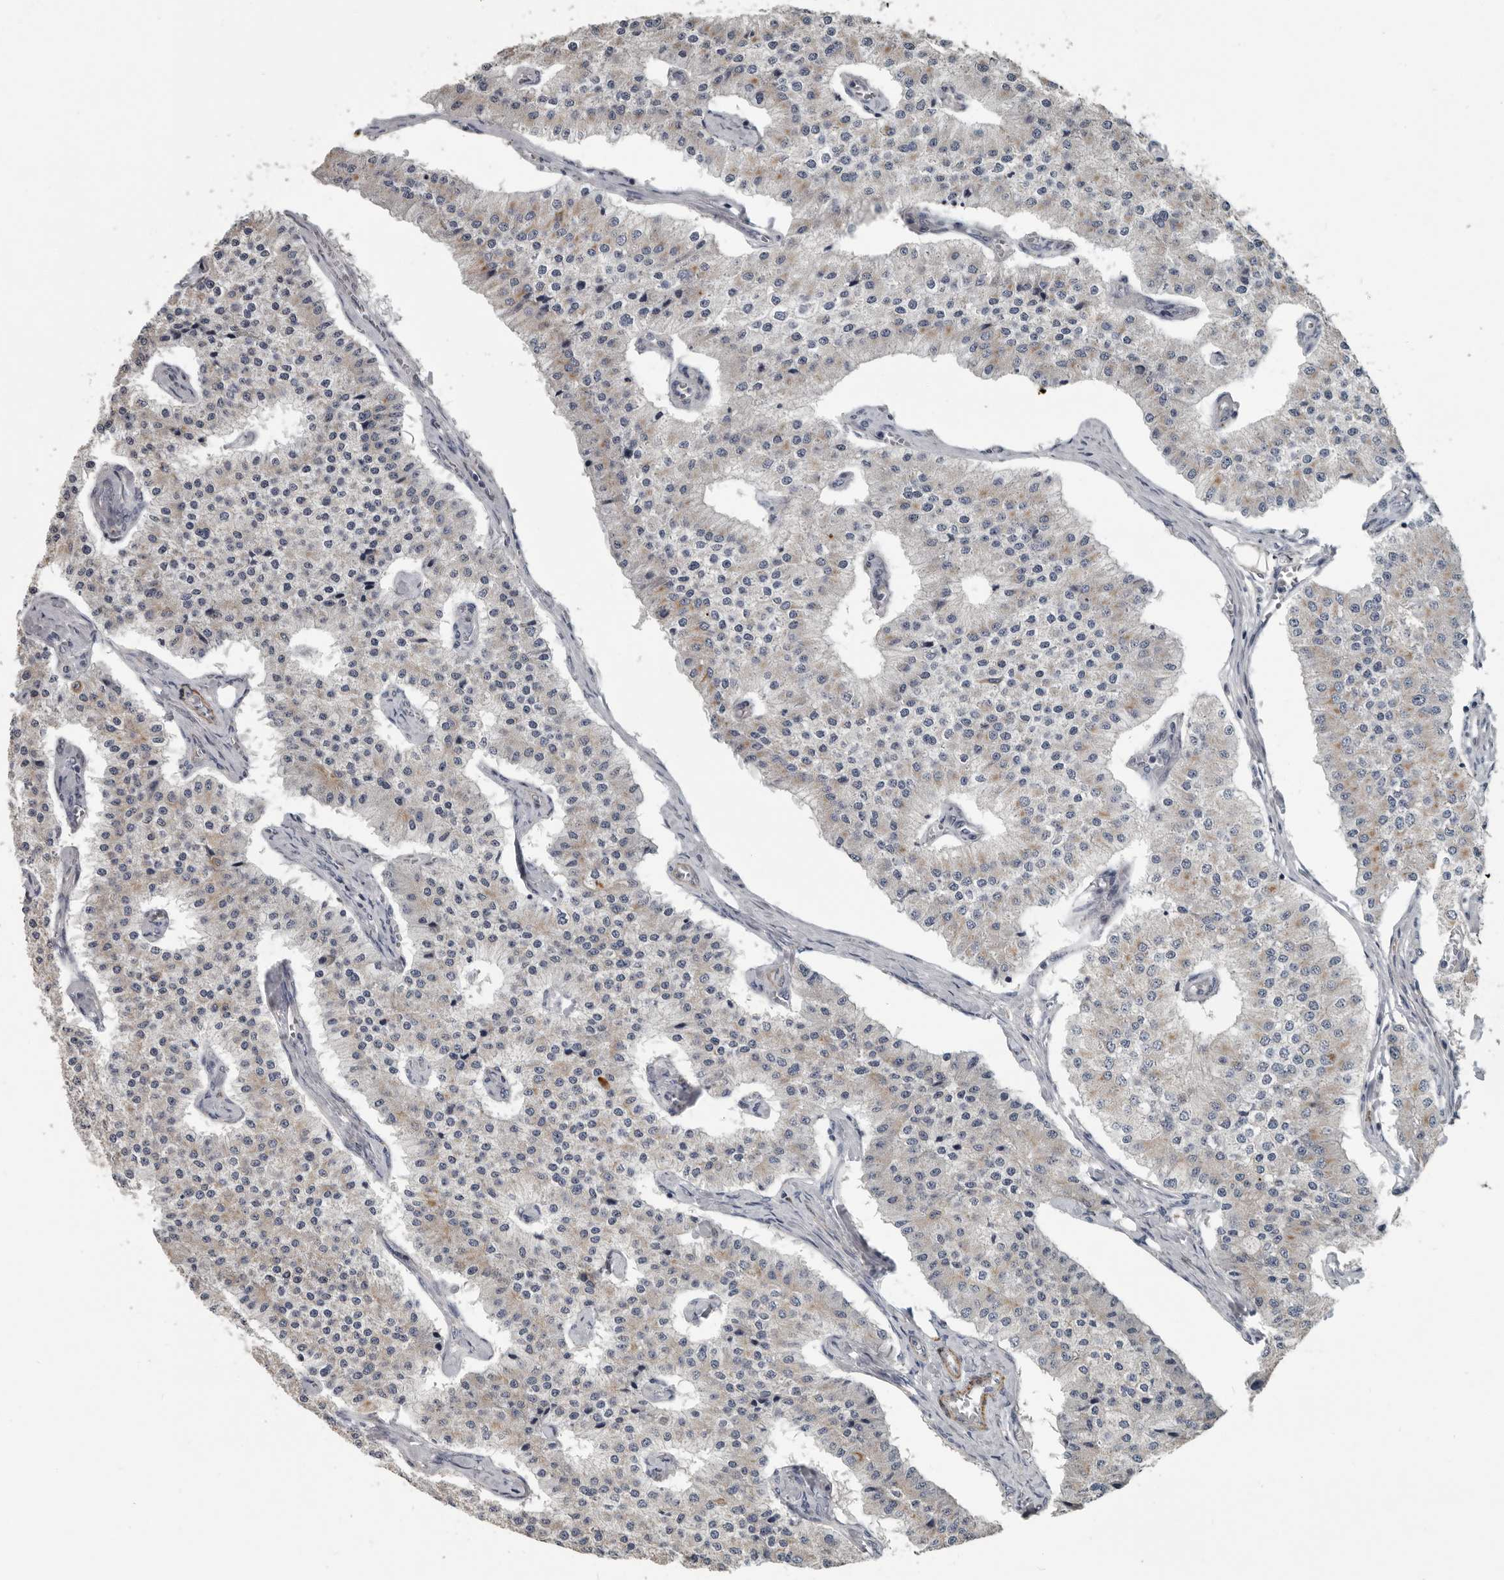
{"staining": {"intensity": "weak", "quantity": ">75%", "location": "cytoplasmic/membranous"}, "tissue": "carcinoid", "cell_type": "Tumor cells", "image_type": "cancer", "snomed": [{"axis": "morphology", "description": "Carcinoid, malignant, NOS"}, {"axis": "topography", "description": "Colon"}], "caption": "A photomicrograph of carcinoid (malignant) stained for a protein displays weak cytoplasmic/membranous brown staining in tumor cells. Using DAB (3,3'-diaminobenzidine) (brown) and hematoxylin (blue) stains, captured at high magnification using brightfield microscopy.", "gene": "DPY19L4", "patient": {"sex": "female", "age": 52}}